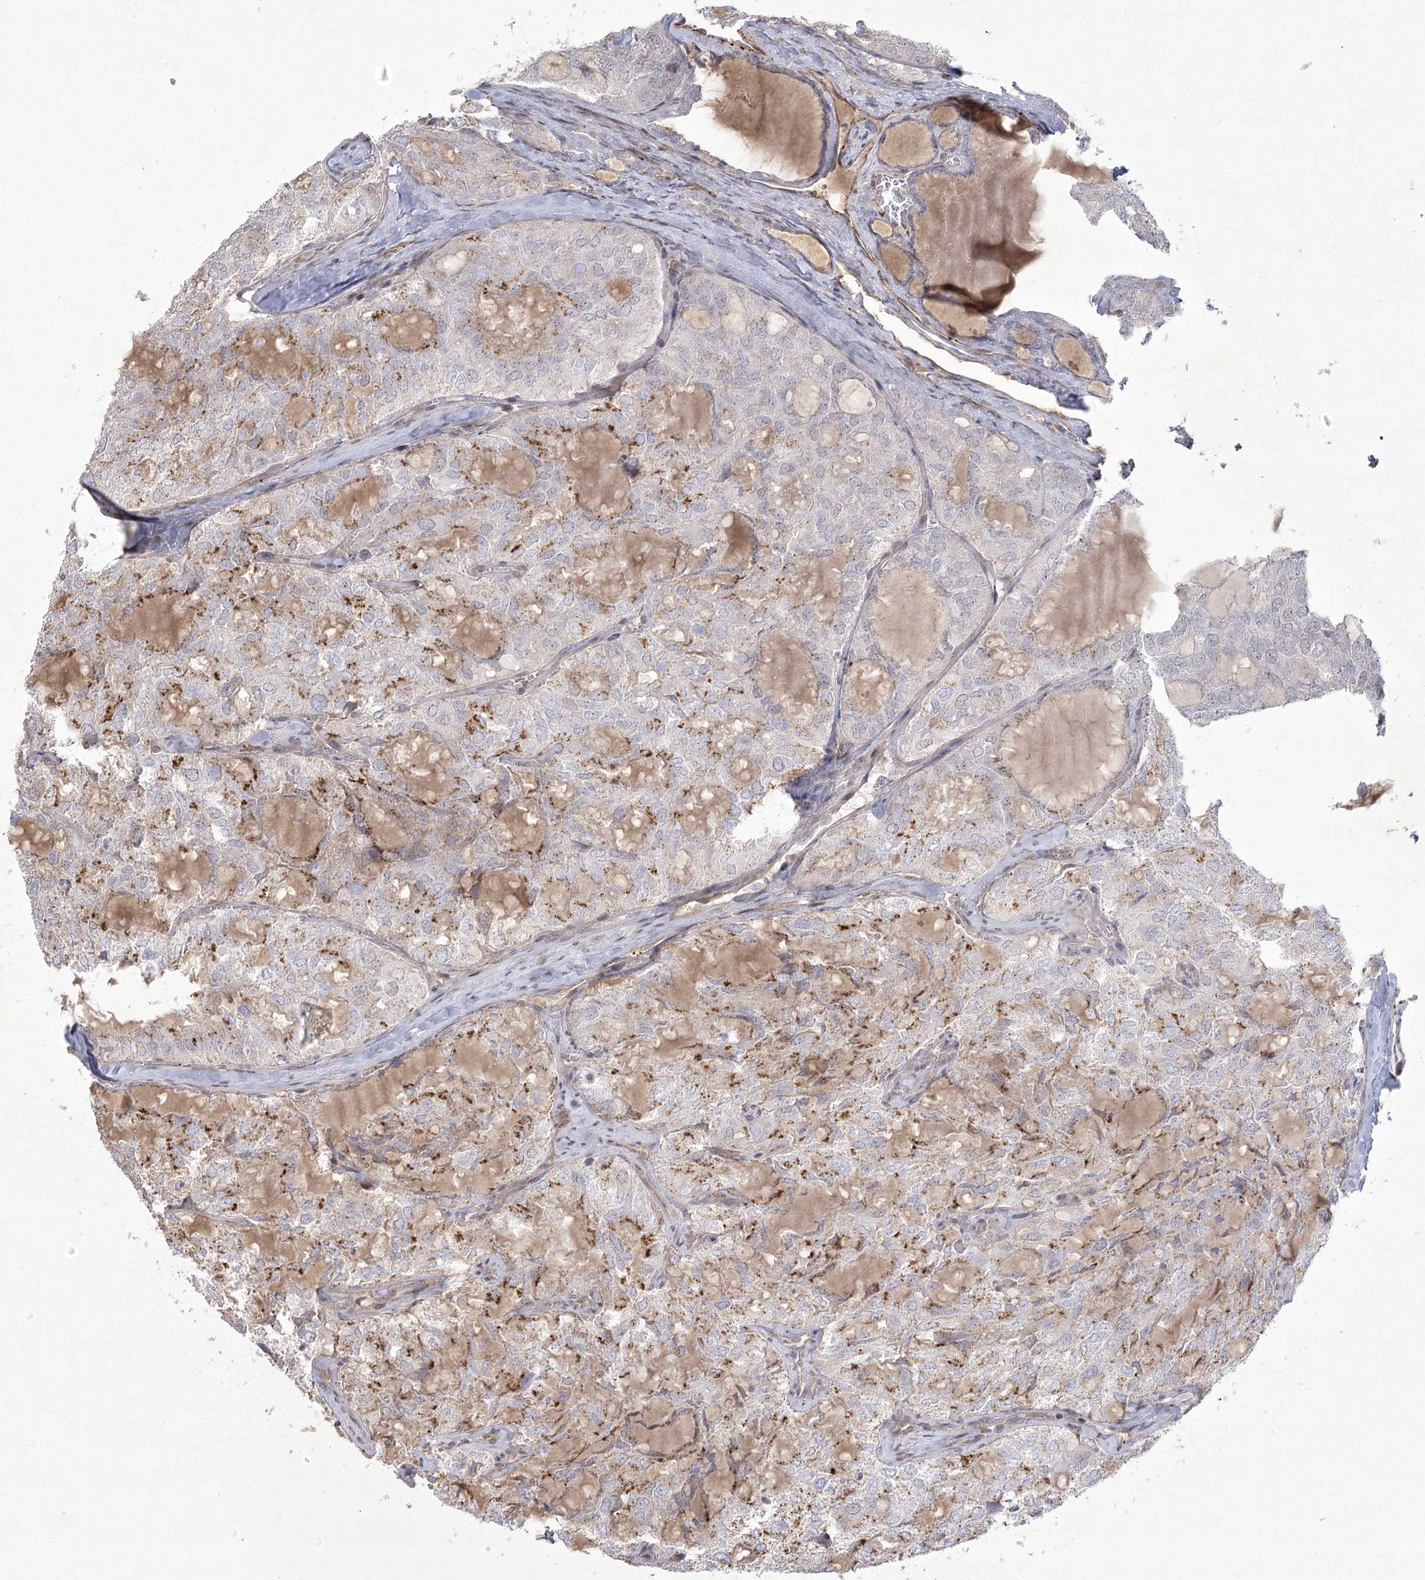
{"staining": {"intensity": "moderate", "quantity": "25%-75%", "location": "cytoplasmic/membranous"}, "tissue": "thyroid cancer", "cell_type": "Tumor cells", "image_type": "cancer", "snomed": [{"axis": "morphology", "description": "Follicular adenoma carcinoma, NOS"}, {"axis": "topography", "description": "Thyroid gland"}], "caption": "This is a histology image of immunohistochemistry staining of thyroid cancer (follicular adenoma carcinoma), which shows moderate positivity in the cytoplasmic/membranous of tumor cells.", "gene": "AMTN", "patient": {"sex": "male", "age": 75}}